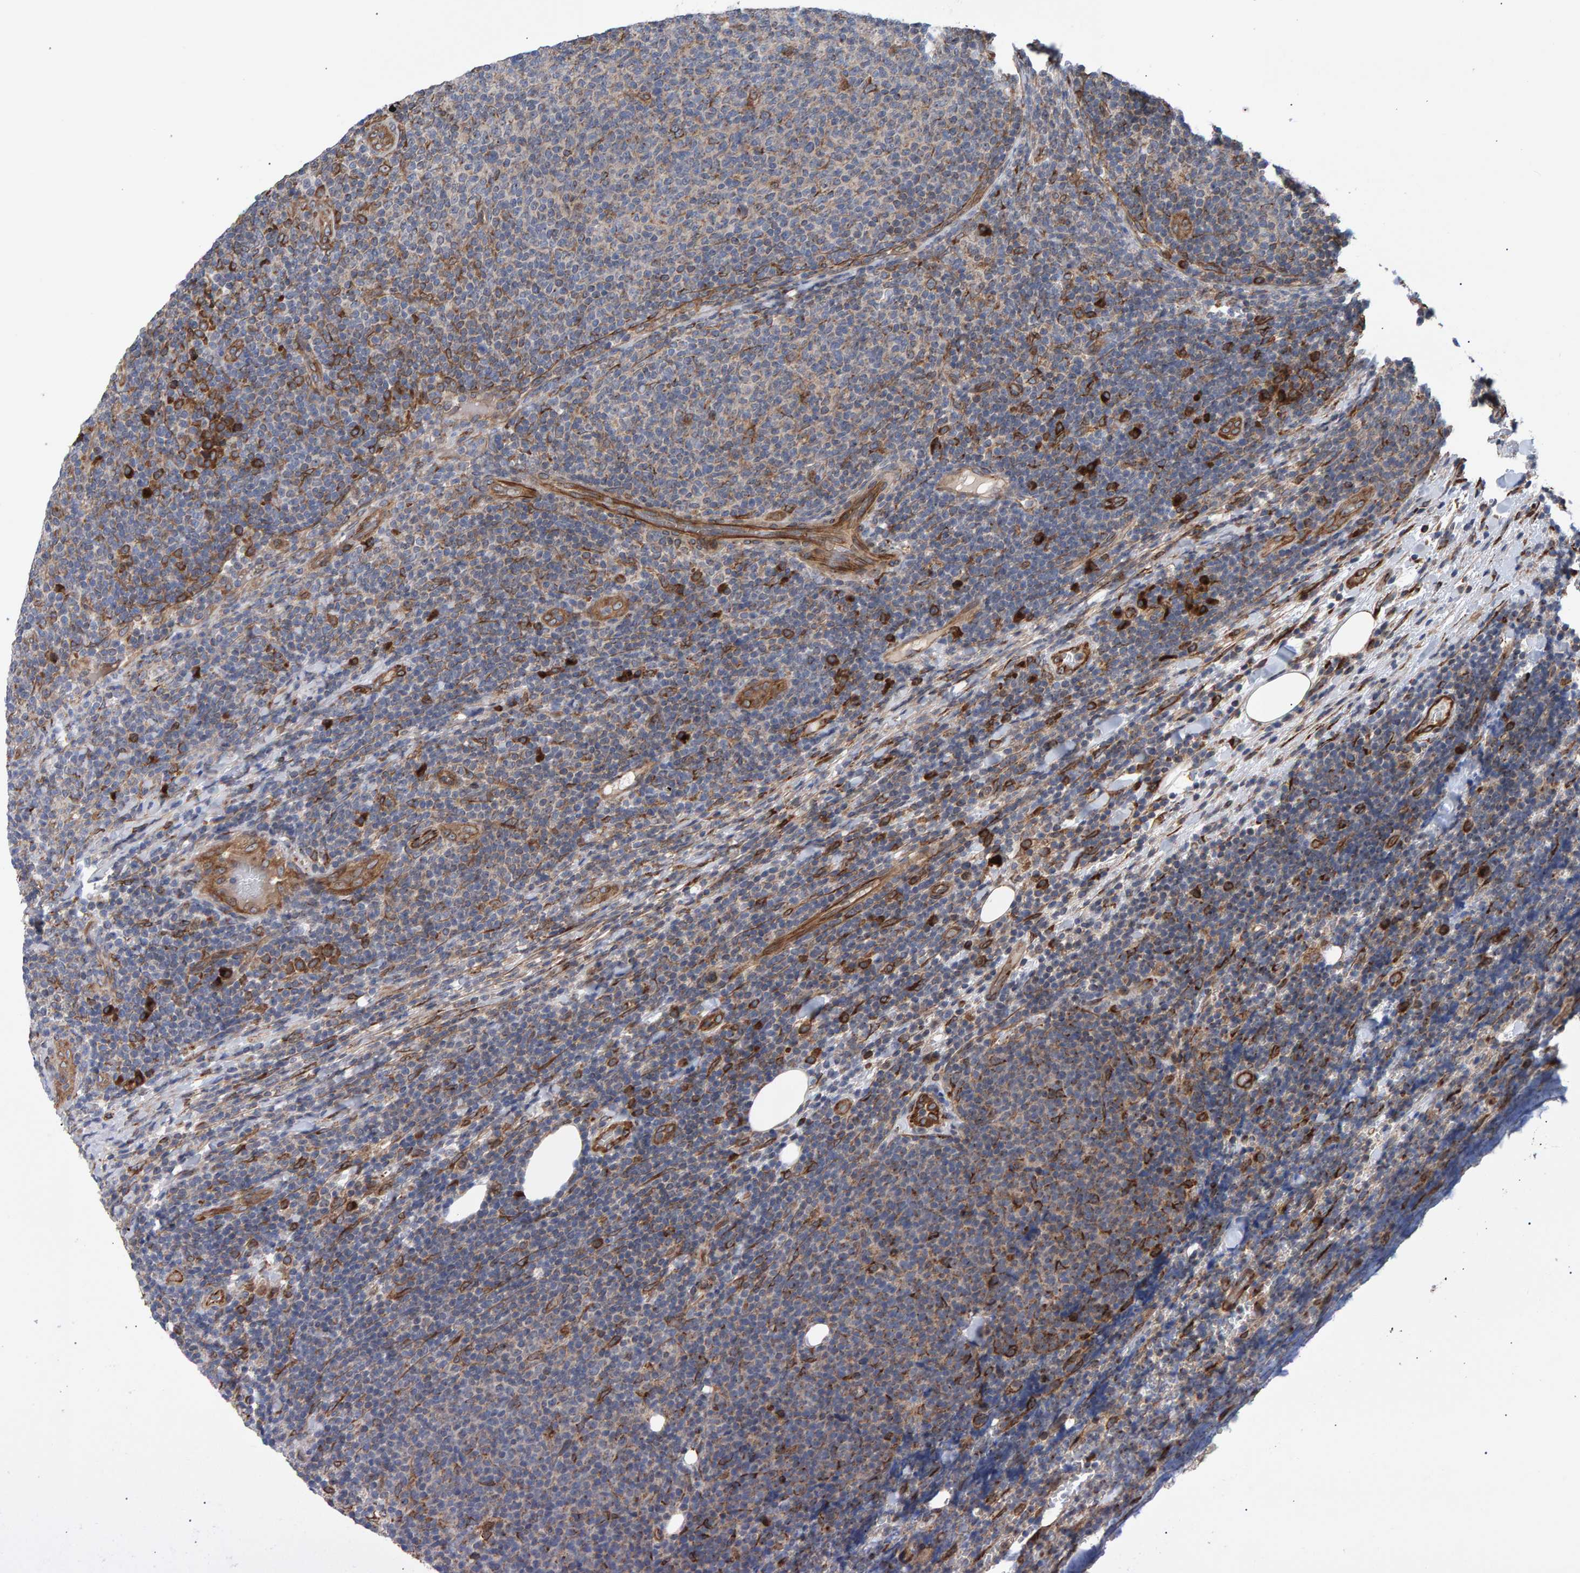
{"staining": {"intensity": "strong", "quantity": "<25%", "location": "cytoplasmic/membranous"}, "tissue": "lymphoma", "cell_type": "Tumor cells", "image_type": "cancer", "snomed": [{"axis": "morphology", "description": "Malignant lymphoma, non-Hodgkin's type, Low grade"}, {"axis": "topography", "description": "Lymph node"}], "caption": "Lymphoma stained with immunohistochemistry (IHC) displays strong cytoplasmic/membranous expression in approximately <25% of tumor cells.", "gene": "FAM117A", "patient": {"sex": "male", "age": 66}}